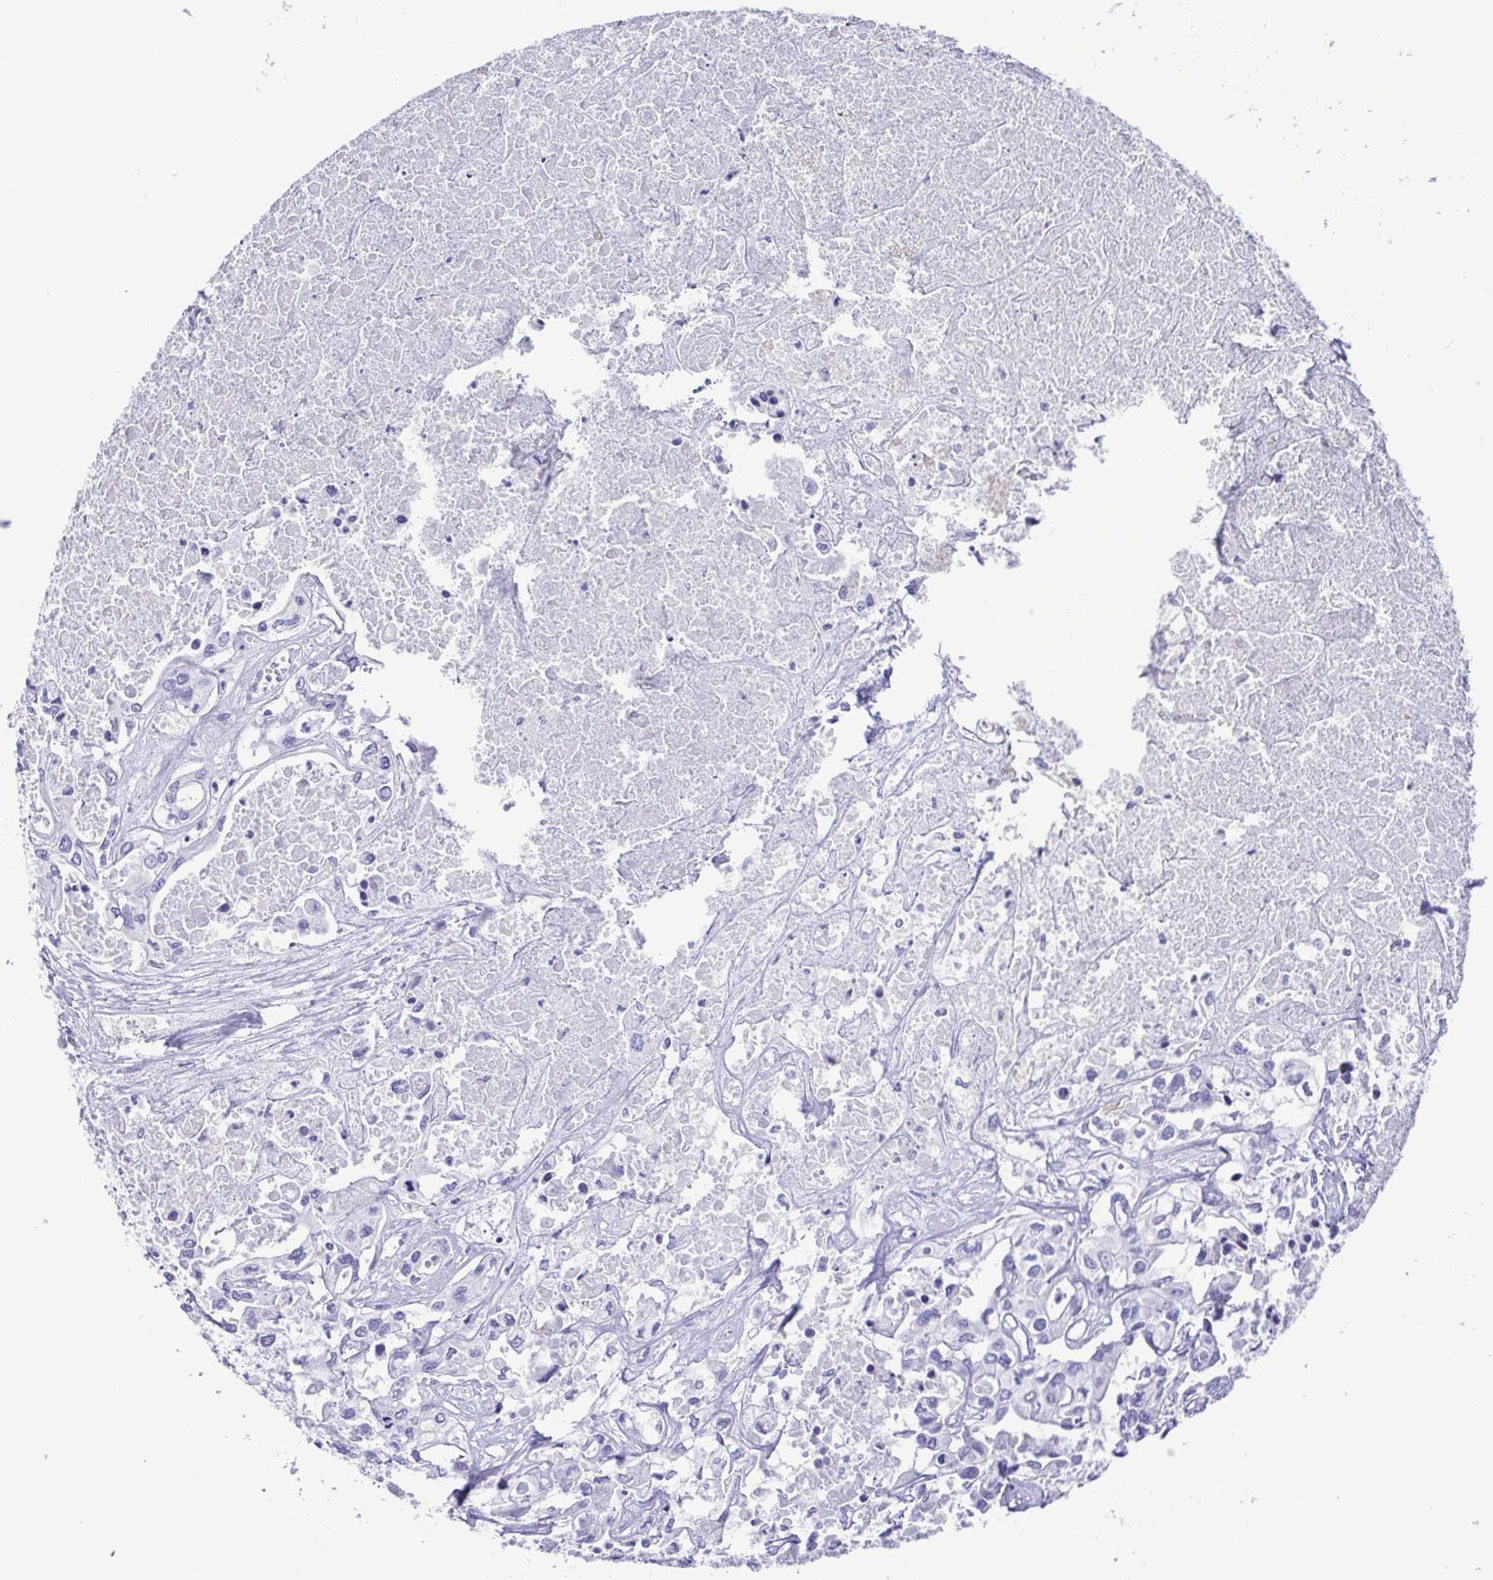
{"staining": {"intensity": "negative", "quantity": "none", "location": "none"}, "tissue": "liver cancer", "cell_type": "Tumor cells", "image_type": "cancer", "snomed": [{"axis": "morphology", "description": "Cholangiocarcinoma"}, {"axis": "topography", "description": "Liver"}], "caption": "A photomicrograph of liver cancer stained for a protein demonstrates no brown staining in tumor cells. The staining is performed using DAB brown chromogen with nuclei counter-stained in using hematoxylin.", "gene": "CASP14", "patient": {"sex": "female", "age": 64}}